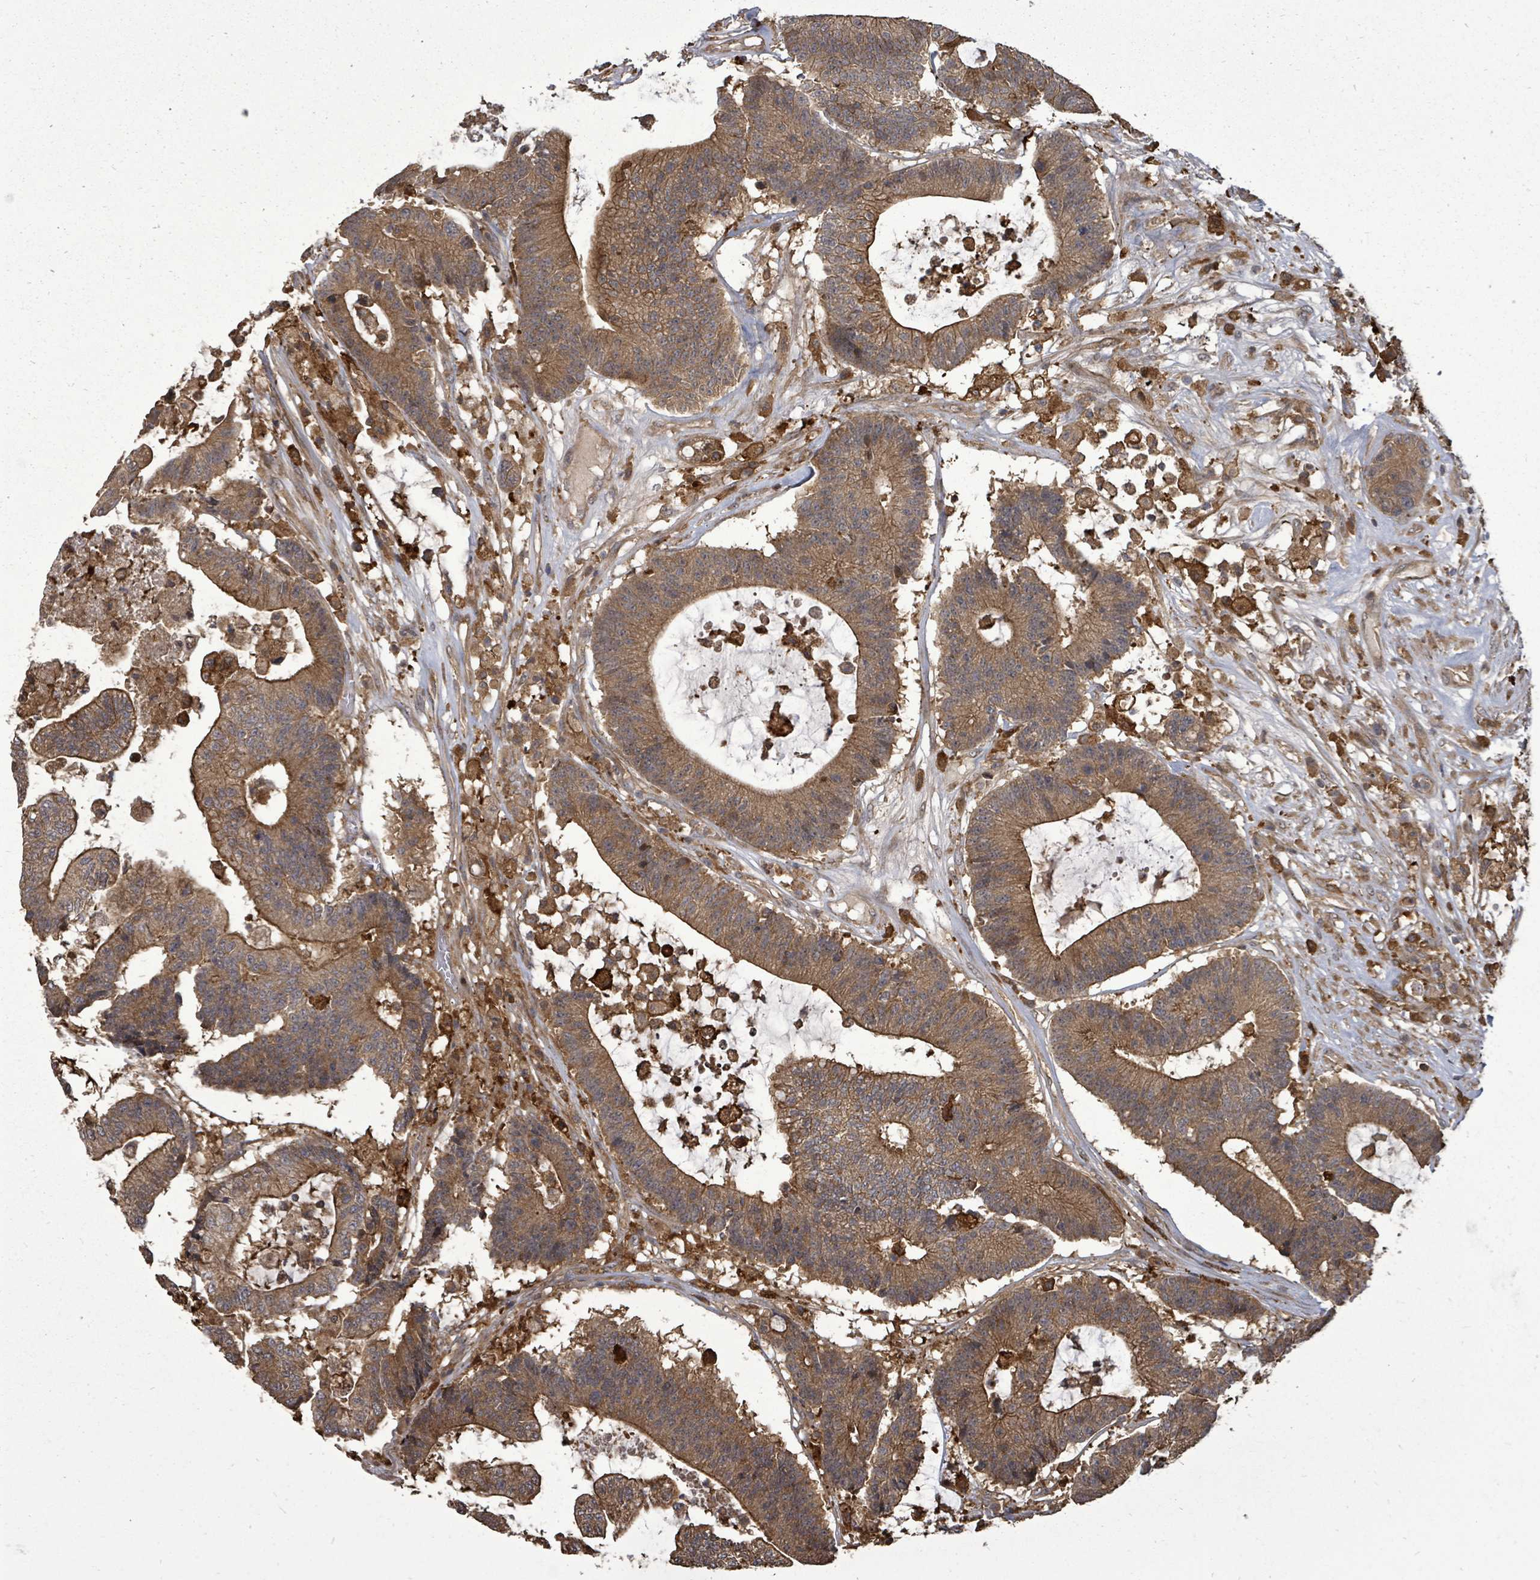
{"staining": {"intensity": "moderate", "quantity": ">75%", "location": "cytoplasmic/membranous"}, "tissue": "colorectal cancer", "cell_type": "Tumor cells", "image_type": "cancer", "snomed": [{"axis": "morphology", "description": "Adenocarcinoma, NOS"}, {"axis": "topography", "description": "Colon"}], "caption": "Protein staining of colorectal adenocarcinoma tissue displays moderate cytoplasmic/membranous staining in approximately >75% of tumor cells.", "gene": "EIF3C", "patient": {"sex": "female", "age": 84}}